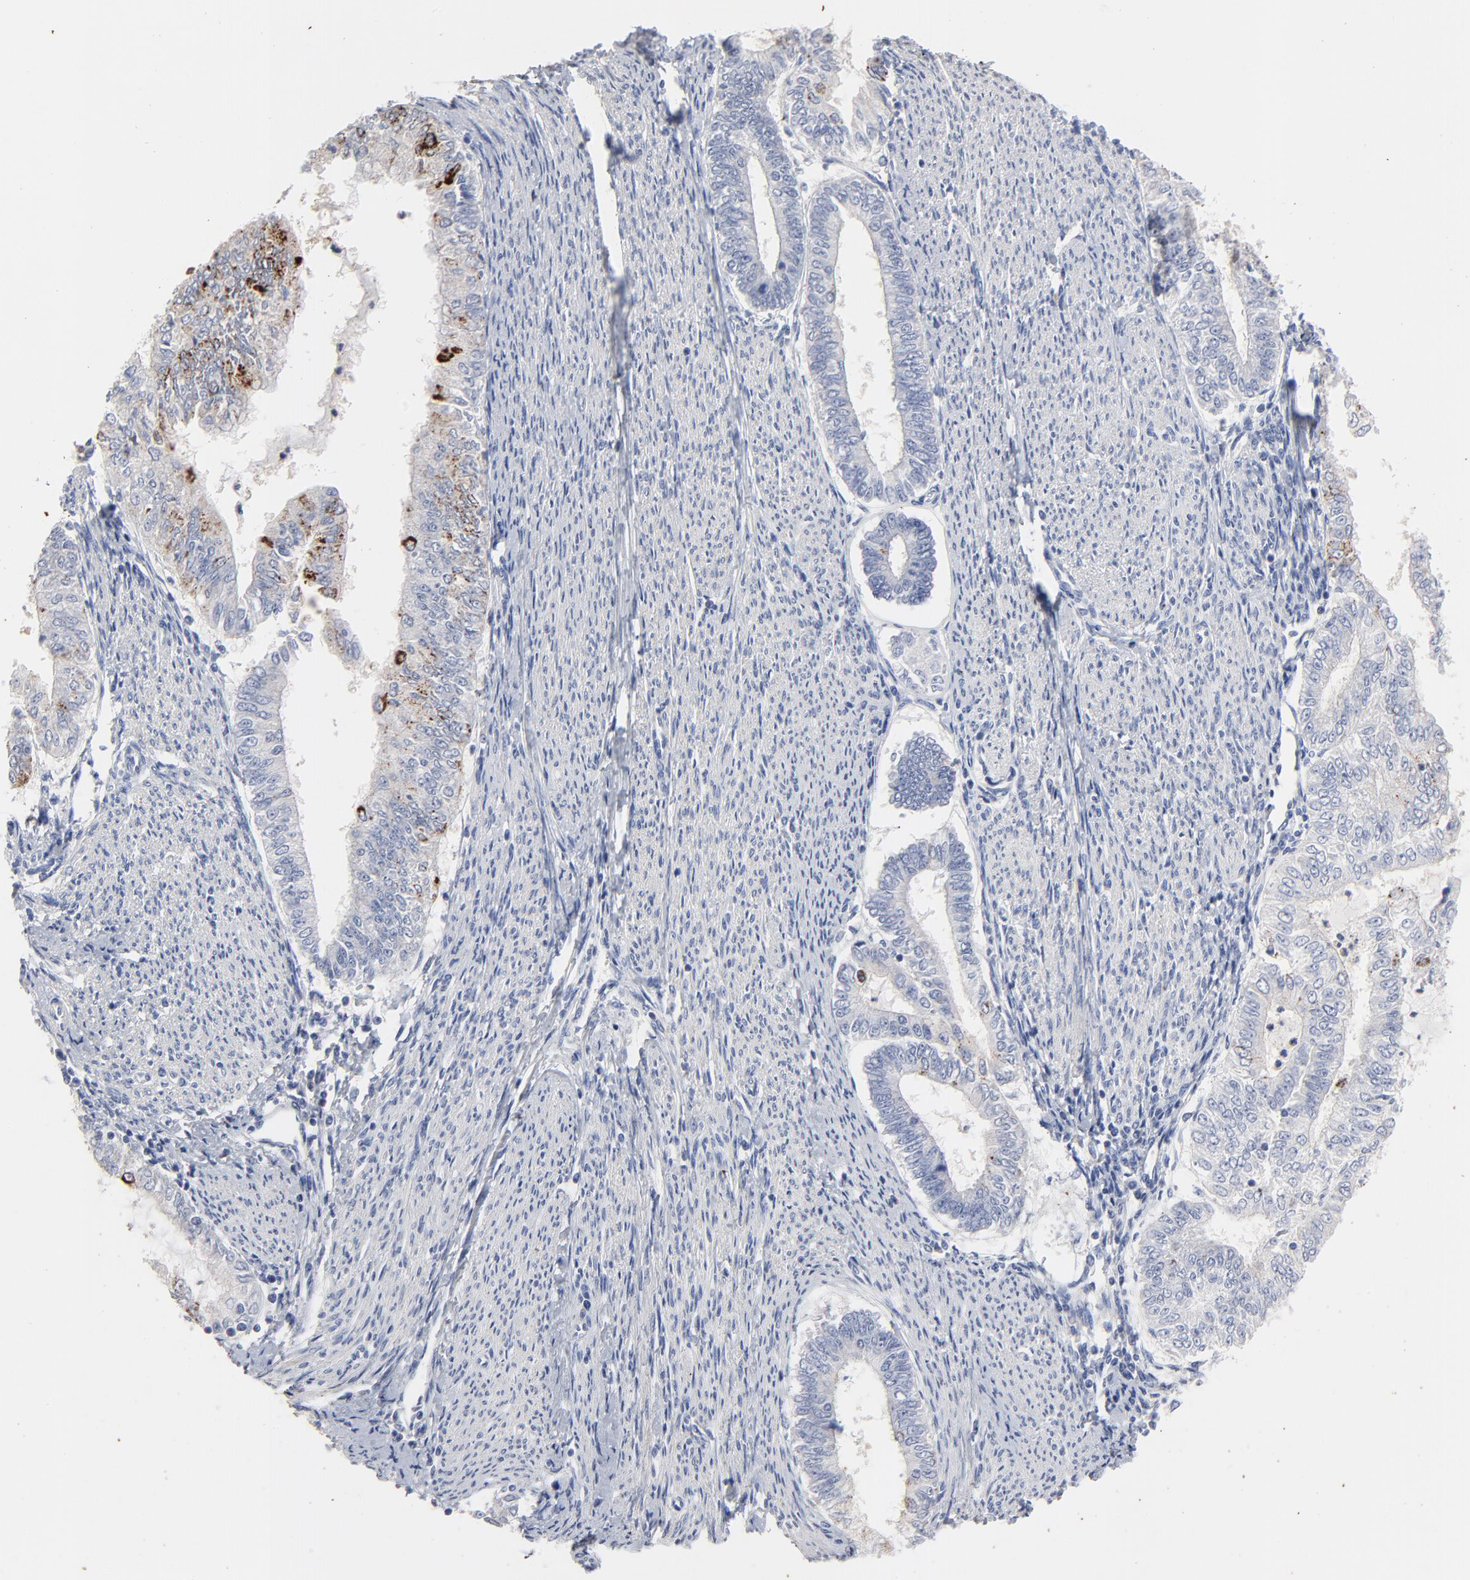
{"staining": {"intensity": "strong", "quantity": "<25%", "location": "cytoplasmic/membranous"}, "tissue": "endometrial cancer", "cell_type": "Tumor cells", "image_type": "cancer", "snomed": [{"axis": "morphology", "description": "Adenocarcinoma, NOS"}, {"axis": "topography", "description": "Endometrium"}], "caption": "Immunohistochemical staining of endometrial adenocarcinoma demonstrates medium levels of strong cytoplasmic/membranous protein positivity in about <25% of tumor cells.", "gene": "AADAC", "patient": {"sex": "female", "age": 66}}